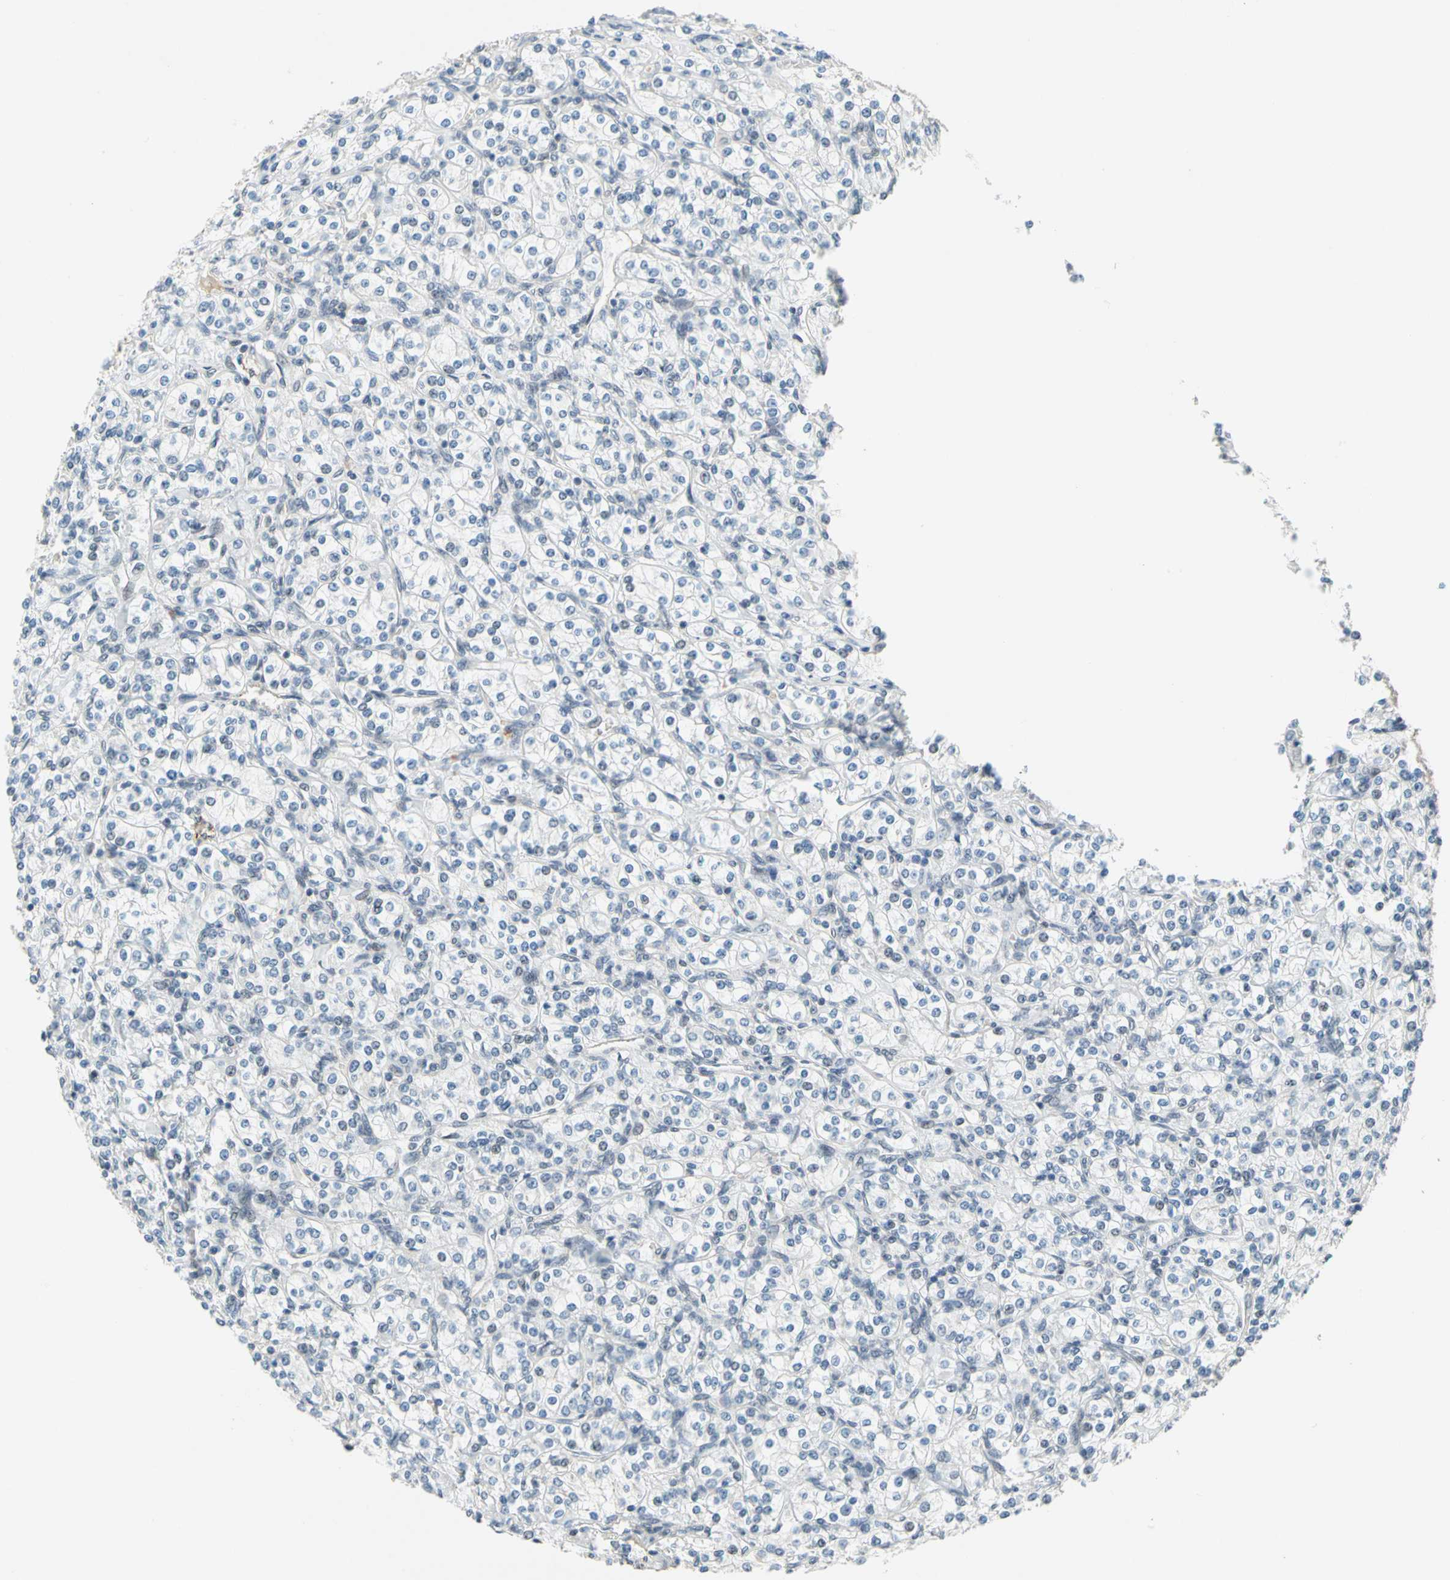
{"staining": {"intensity": "negative", "quantity": "none", "location": "none"}, "tissue": "renal cancer", "cell_type": "Tumor cells", "image_type": "cancer", "snomed": [{"axis": "morphology", "description": "Adenocarcinoma, NOS"}, {"axis": "topography", "description": "Kidney"}], "caption": "Immunohistochemistry of human adenocarcinoma (renal) reveals no staining in tumor cells.", "gene": "POGZ", "patient": {"sex": "male", "age": 77}}